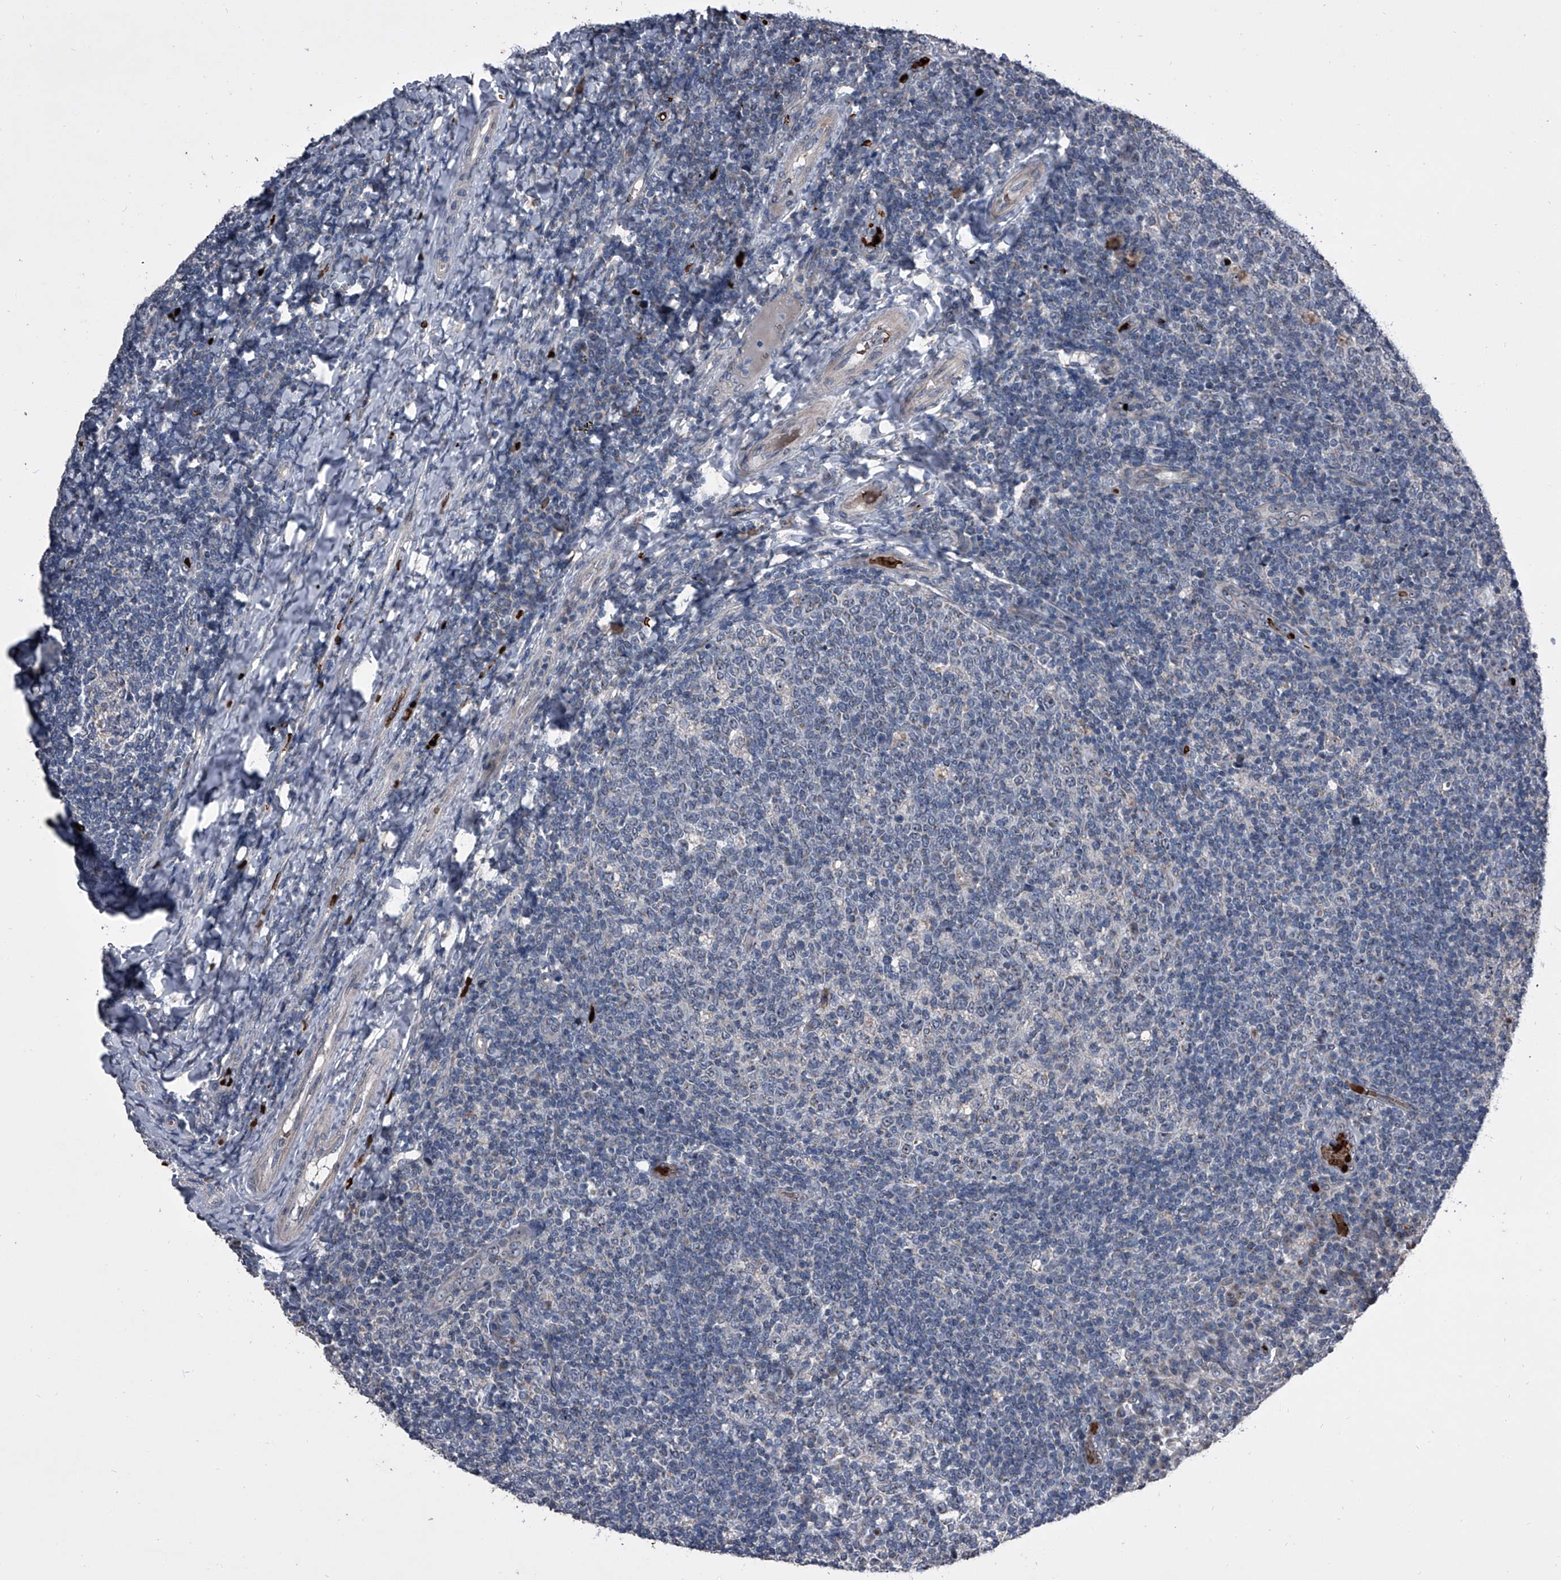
{"staining": {"intensity": "negative", "quantity": "none", "location": "none"}, "tissue": "tonsil", "cell_type": "Germinal center cells", "image_type": "normal", "snomed": [{"axis": "morphology", "description": "Normal tissue, NOS"}, {"axis": "topography", "description": "Tonsil"}], "caption": "Immunohistochemistry (IHC) image of unremarkable tonsil: human tonsil stained with DAB exhibits no significant protein expression in germinal center cells.", "gene": "CEP85L", "patient": {"sex": "female", "age": 19}}